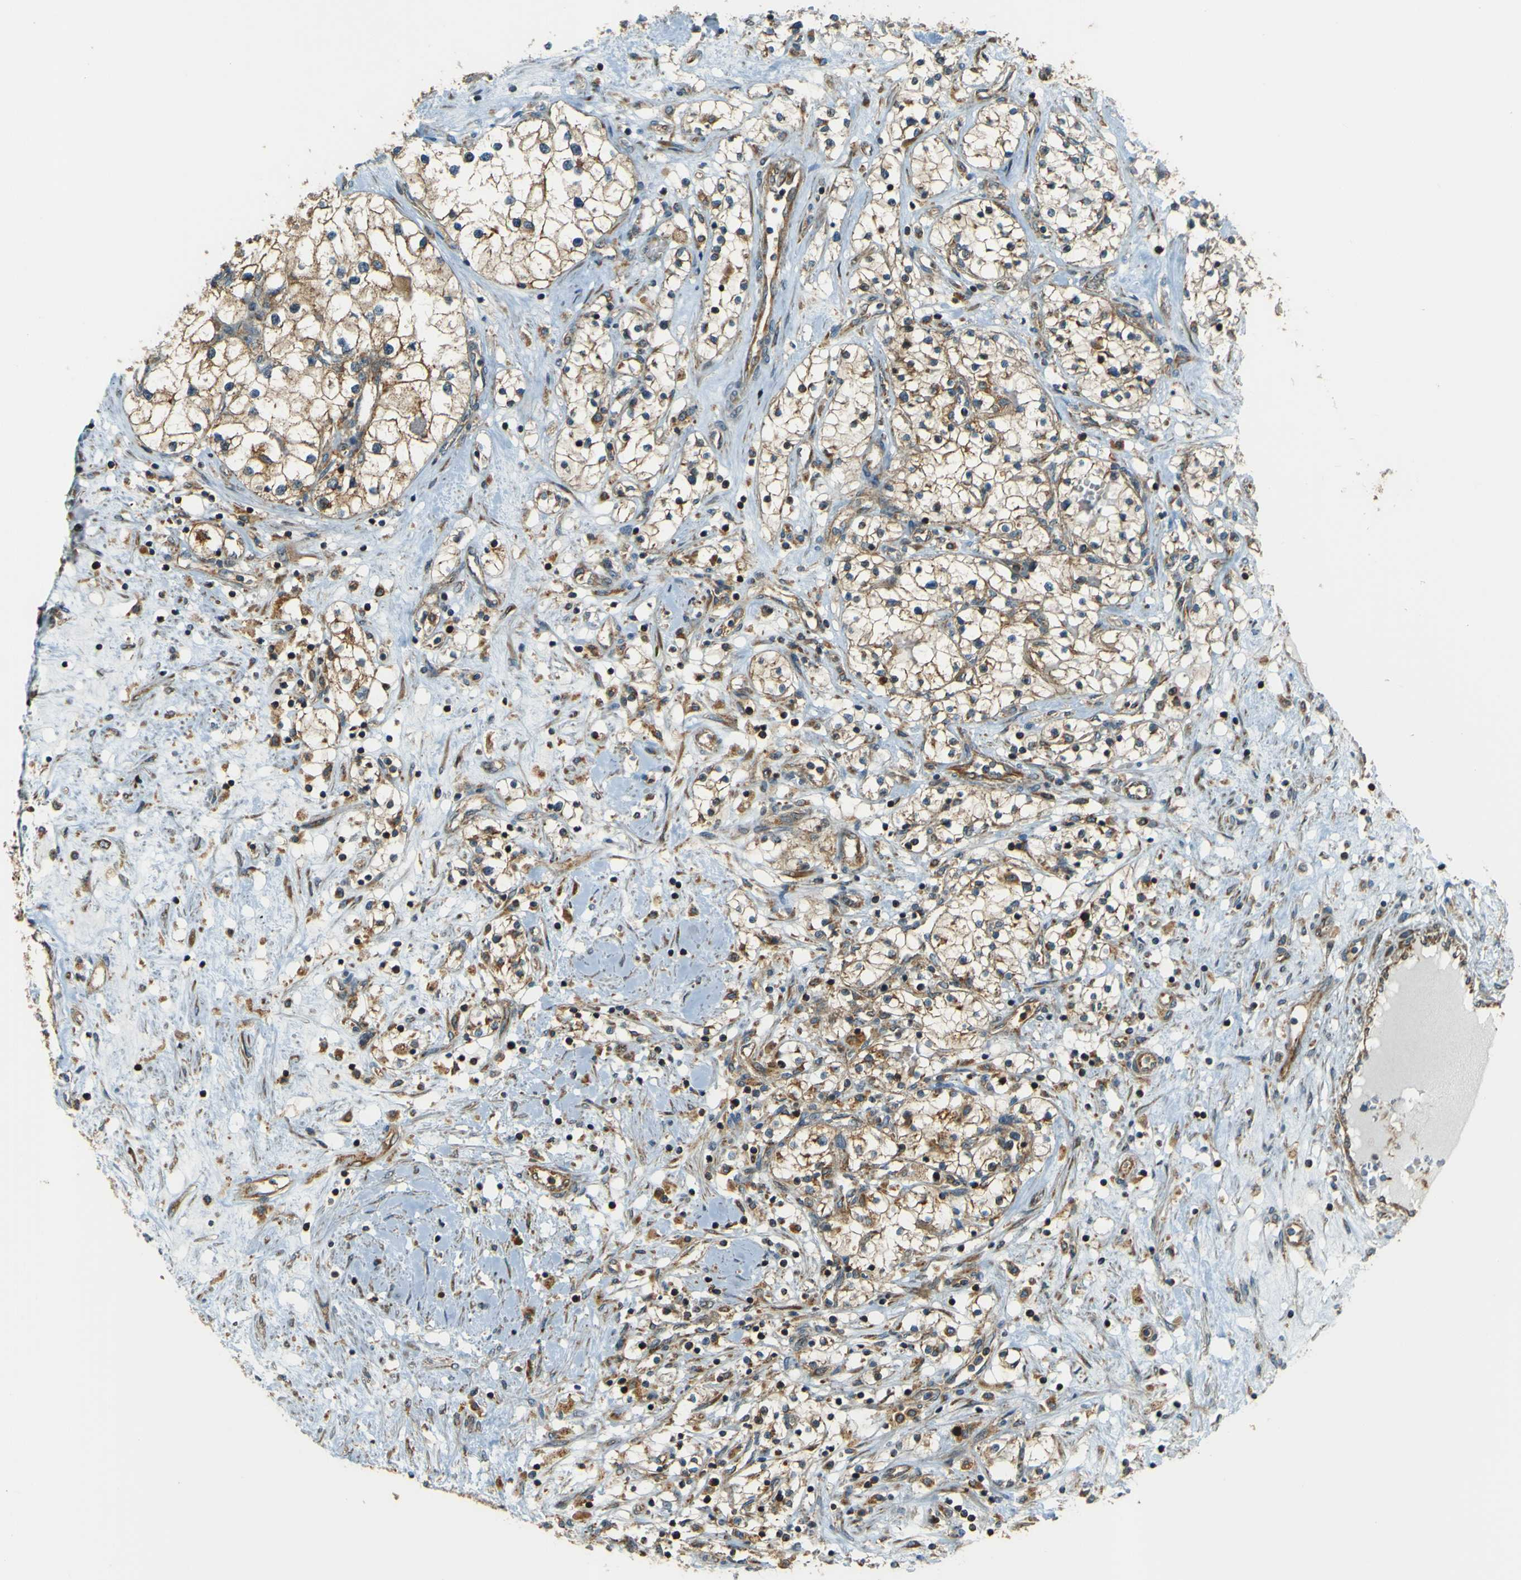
{"staining": {"intensity": "moderate", "quantity": ">75%", "location": "cytoplasmic/membranous"}, "tissue": "renal cancer", "cell_type": "Tumor cells", "image_type": "cancer", "snomed": [{"axis": "morphology", "description": "Adenocarcinoma, NOS"}, {"axis": "topography", "description": "Kidney"}], "caption": "Brown immunohistochemical staining in adenocarcinoma (renal) shows moderate cytoplasmic/membranous staining in approximately >75% of tumor cells.", "gene": "DNAJC5", "patient": {"sex": "male", "age": 68}}